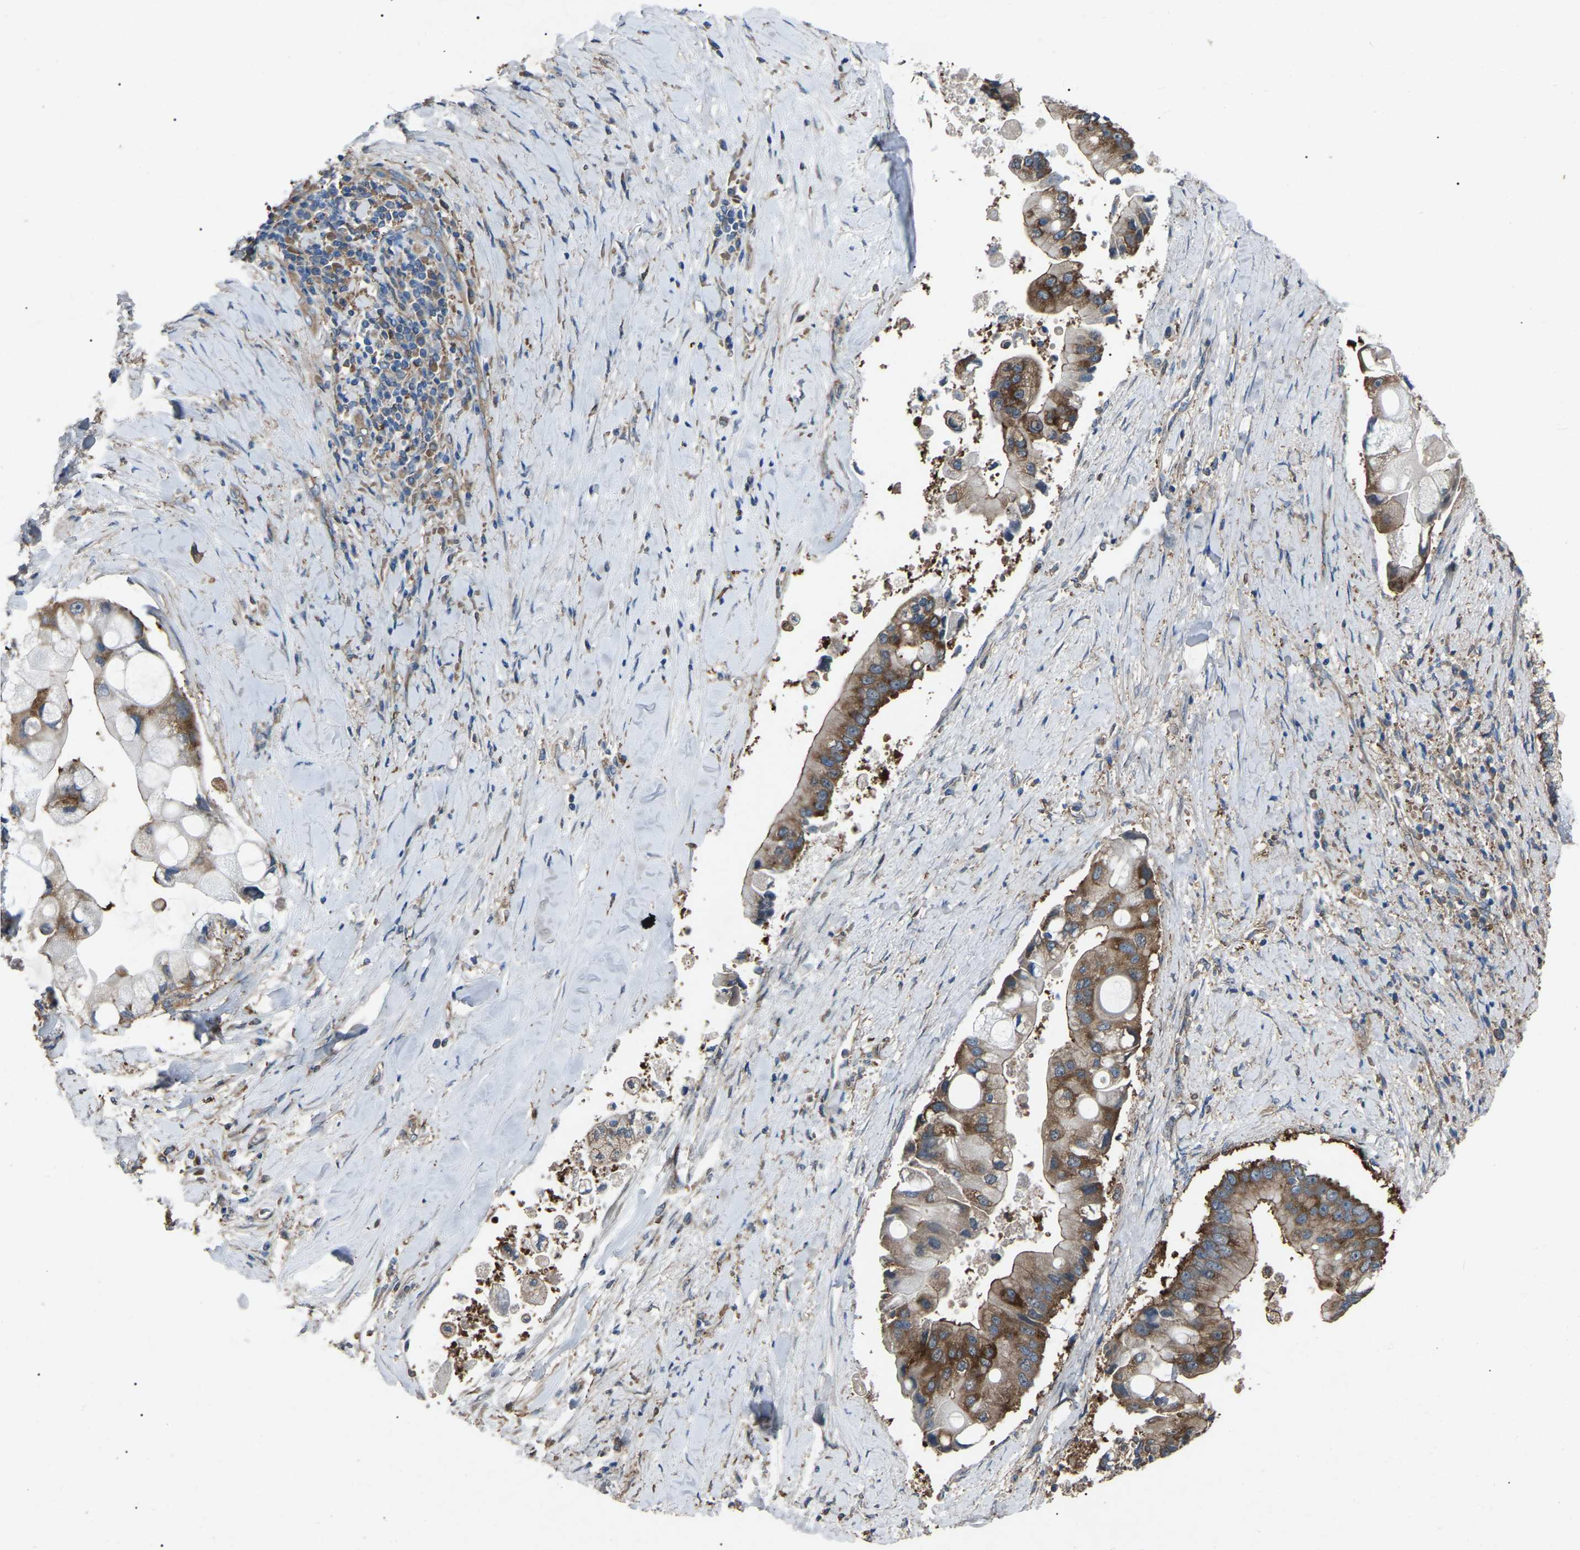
{"staining": {"intensity": "moderate", "quantity": ">75%", "location": "cytoplasmic/membranous"}, "tissue": "liver cancer", "cell_type": "Tumor cells", "image_type": "cancer", "snomed": [{"axis": "morphology", "description": "Cholangiocarcinoma"}, {"axis": "topography", "description": "Liver"}], "caption": "Moderate cytoplasmic/membranous protein positivity is seen in approximately >75% of tumor cells in cholangiocarcinoma (liver).", "gene": "AIMP1", "patient": {"sex": "male", "age": 50}}